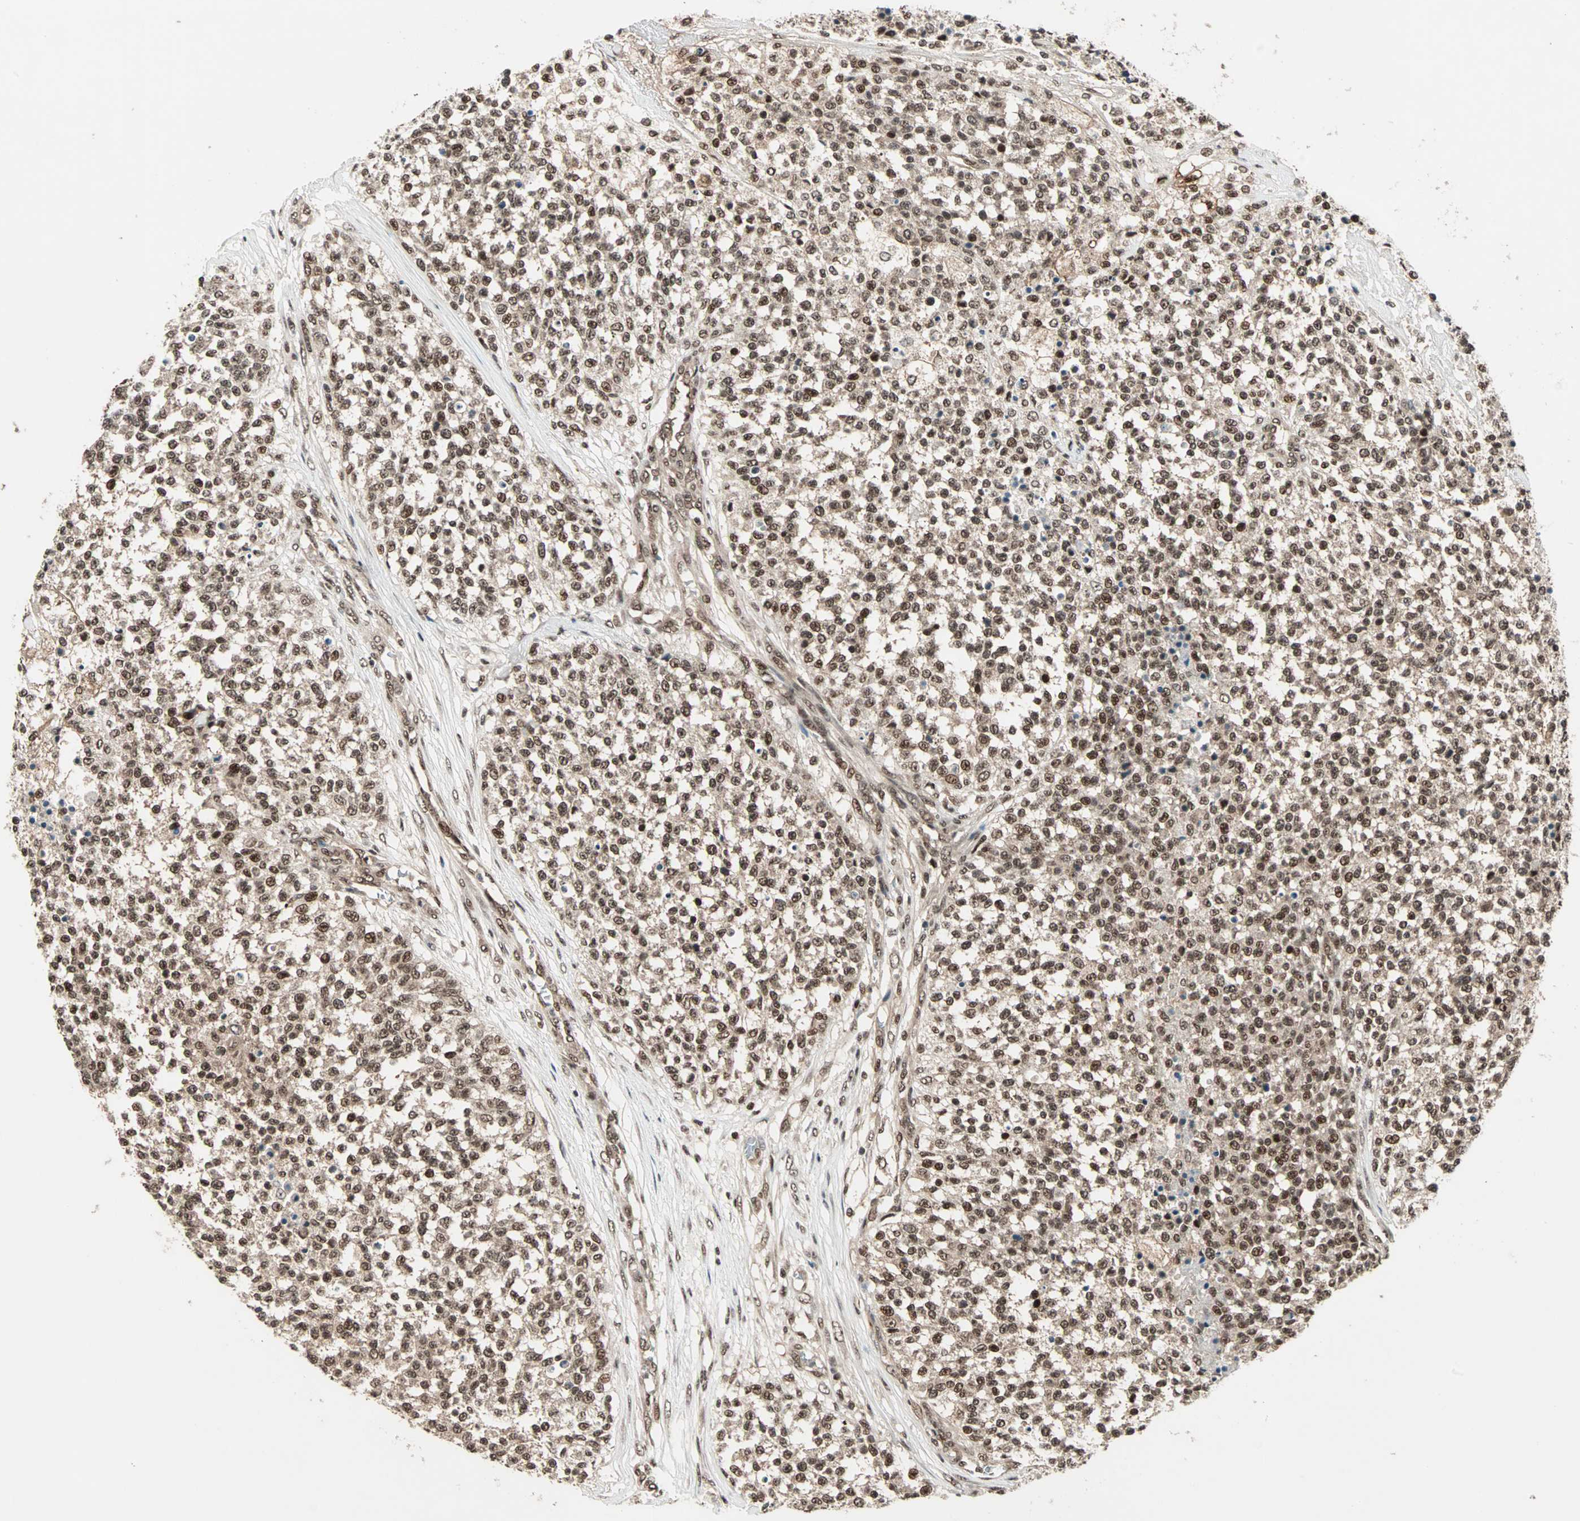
{"staining": {"intensity": "moderate", "quantity": ">75%", "location": "cytoplasmic/membranous,nuclear"}, "tissue": "testis cancer", "cell_type": "Tumor cells", "image_type": "cancer", "snomed": [{"axis": "morphology", "description": "Seminoma, NOS"}, {"axis": "topography", "description": "Testis"}], "caption": "Protein staining exhibits moderate cytoplasmic/membranous and nuclear expression in about >75% of tumor cells in seminoma (testis).", "gene": "ZNF44", "patient": {"sex": "male", "age": 59}}